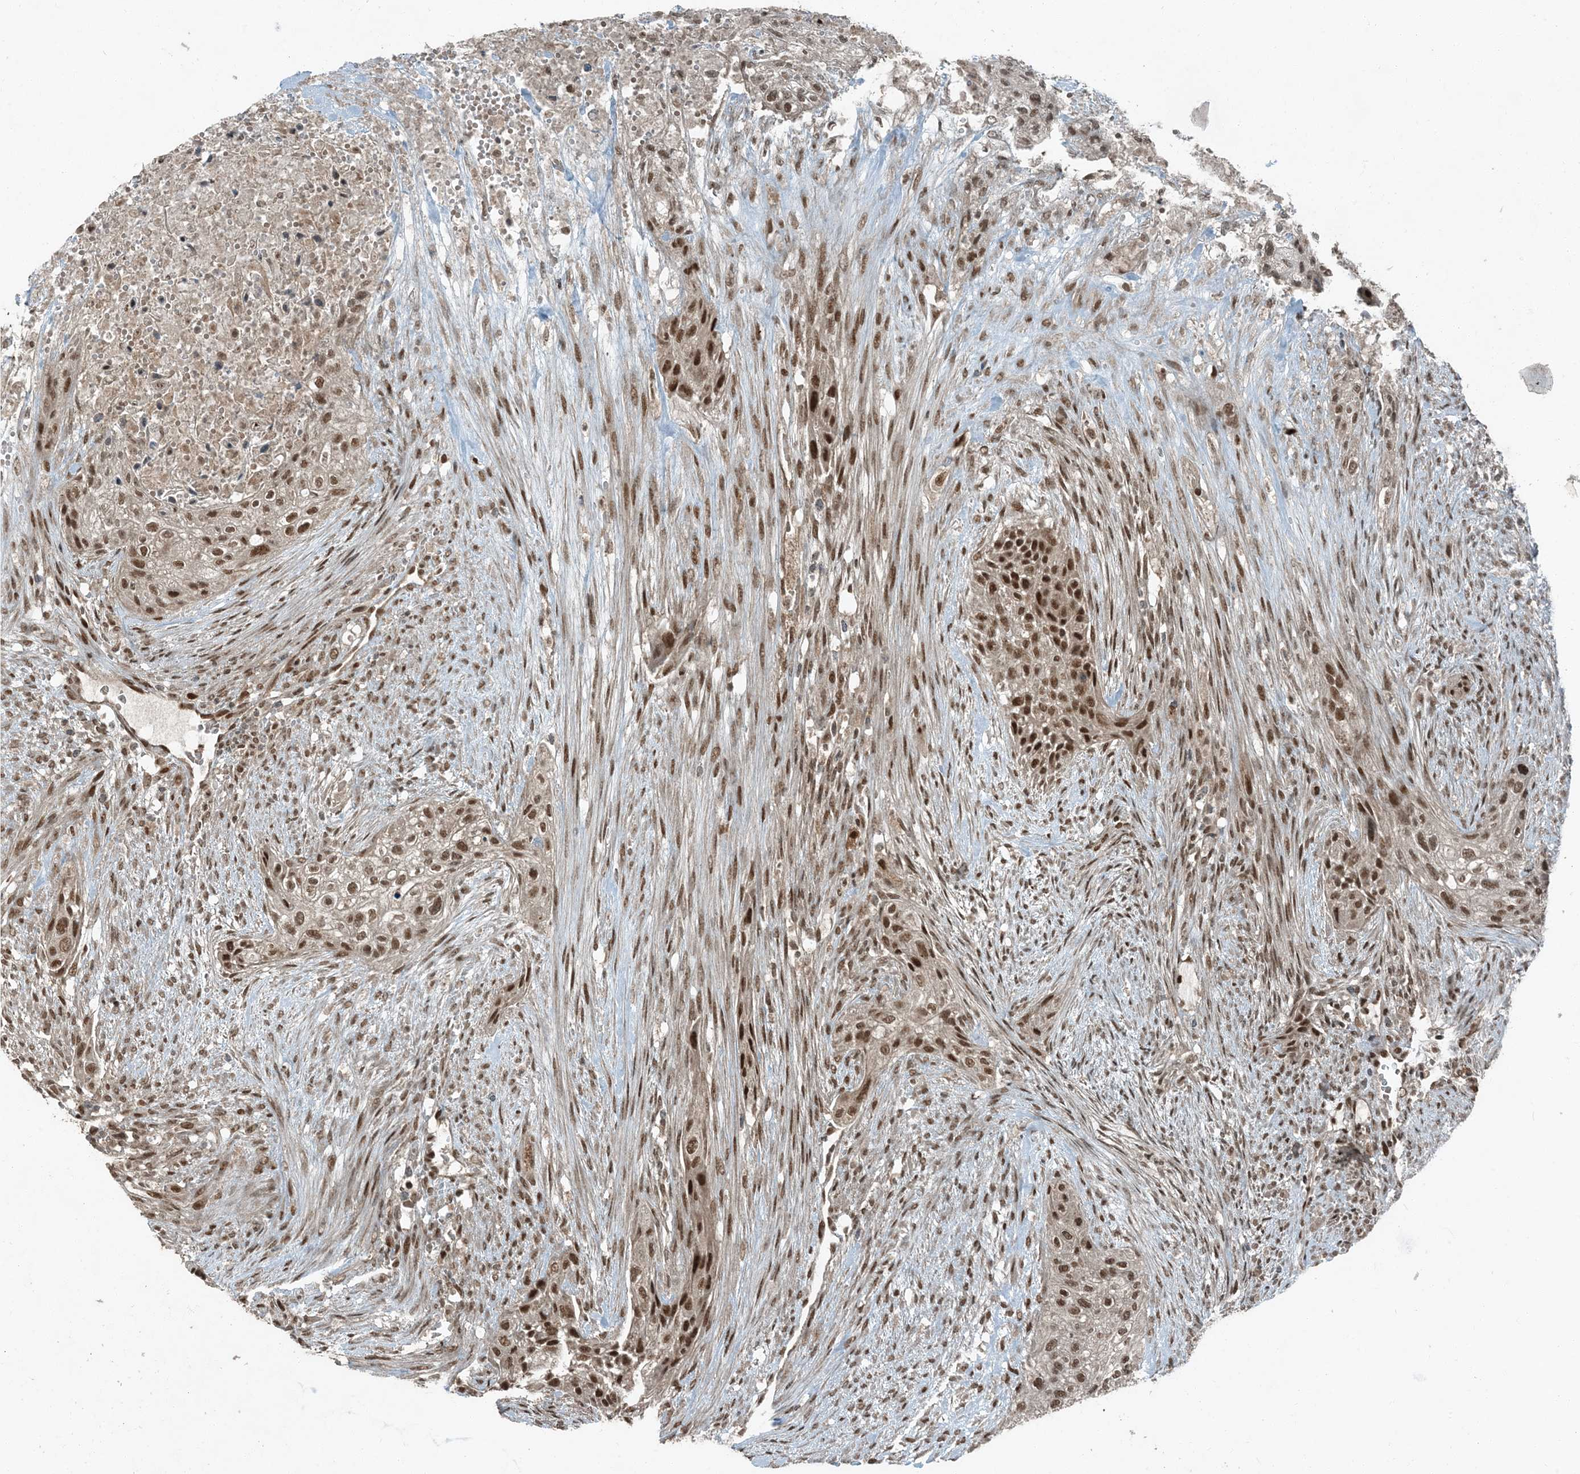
{"staining": {"intensity": "strong", "quantity": ">75%", "location": "nuclear"}, "tissue": "urothelial cancer", "cell_type": "Tumor cells", "image_type": "cancer", "snomed": [{"axis": "morphology", "description": "Urothelial carcinoma, High grade"}, {"axis": "topography", "description": "Urinary bladder"}], "caption": "Urothelial cancer stained for a protein shows strong nuclear positivity in tumor cells.", "gene": "TRAPPC12", "patient": {"sex": "male", "age": 35}}